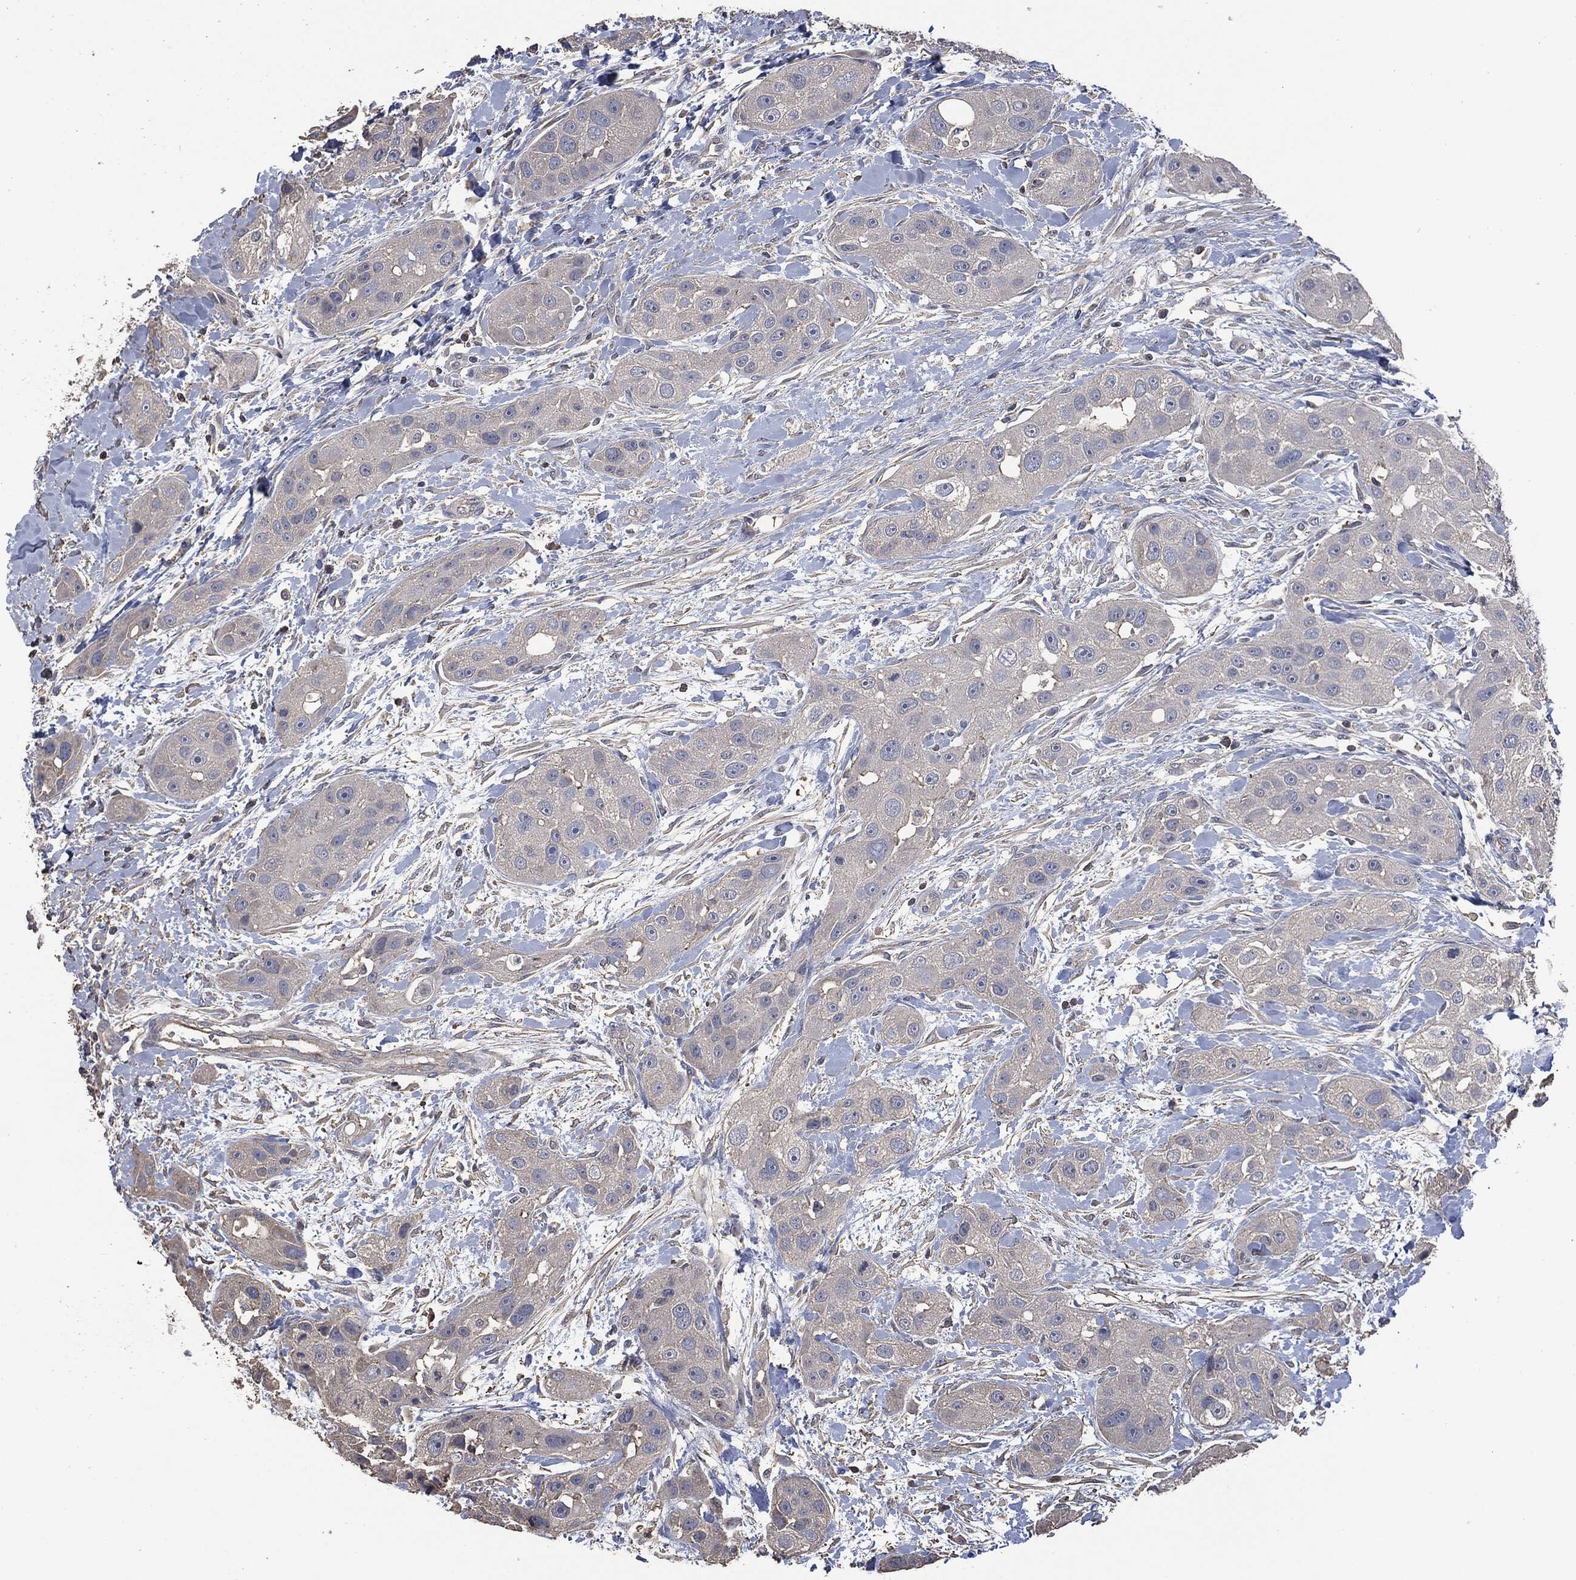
{"staining": {"intensity": "negative", "quantity": "none", "location": "none"}, "tissue": "head and neck cancer", "cell_type": "Tumor cells", "image_type": "cancer", "snomed": [{"axis": "morphology", "description": "Normal tissue, NOS"}, {"axis": "morphology", "description": "Squamous cell carcinoma, NOS"}, {"axis": "topography", "description": "Skeletal muscle"}, {"axis": "topography", "description": "Head-Neck"}], "caption": "This is an IHC image of human head and neck squamous cell carcinoma. There is no expression in tumor cells.", "gene": "MSLN", "patient": {"sex": "male", "age": 51}}